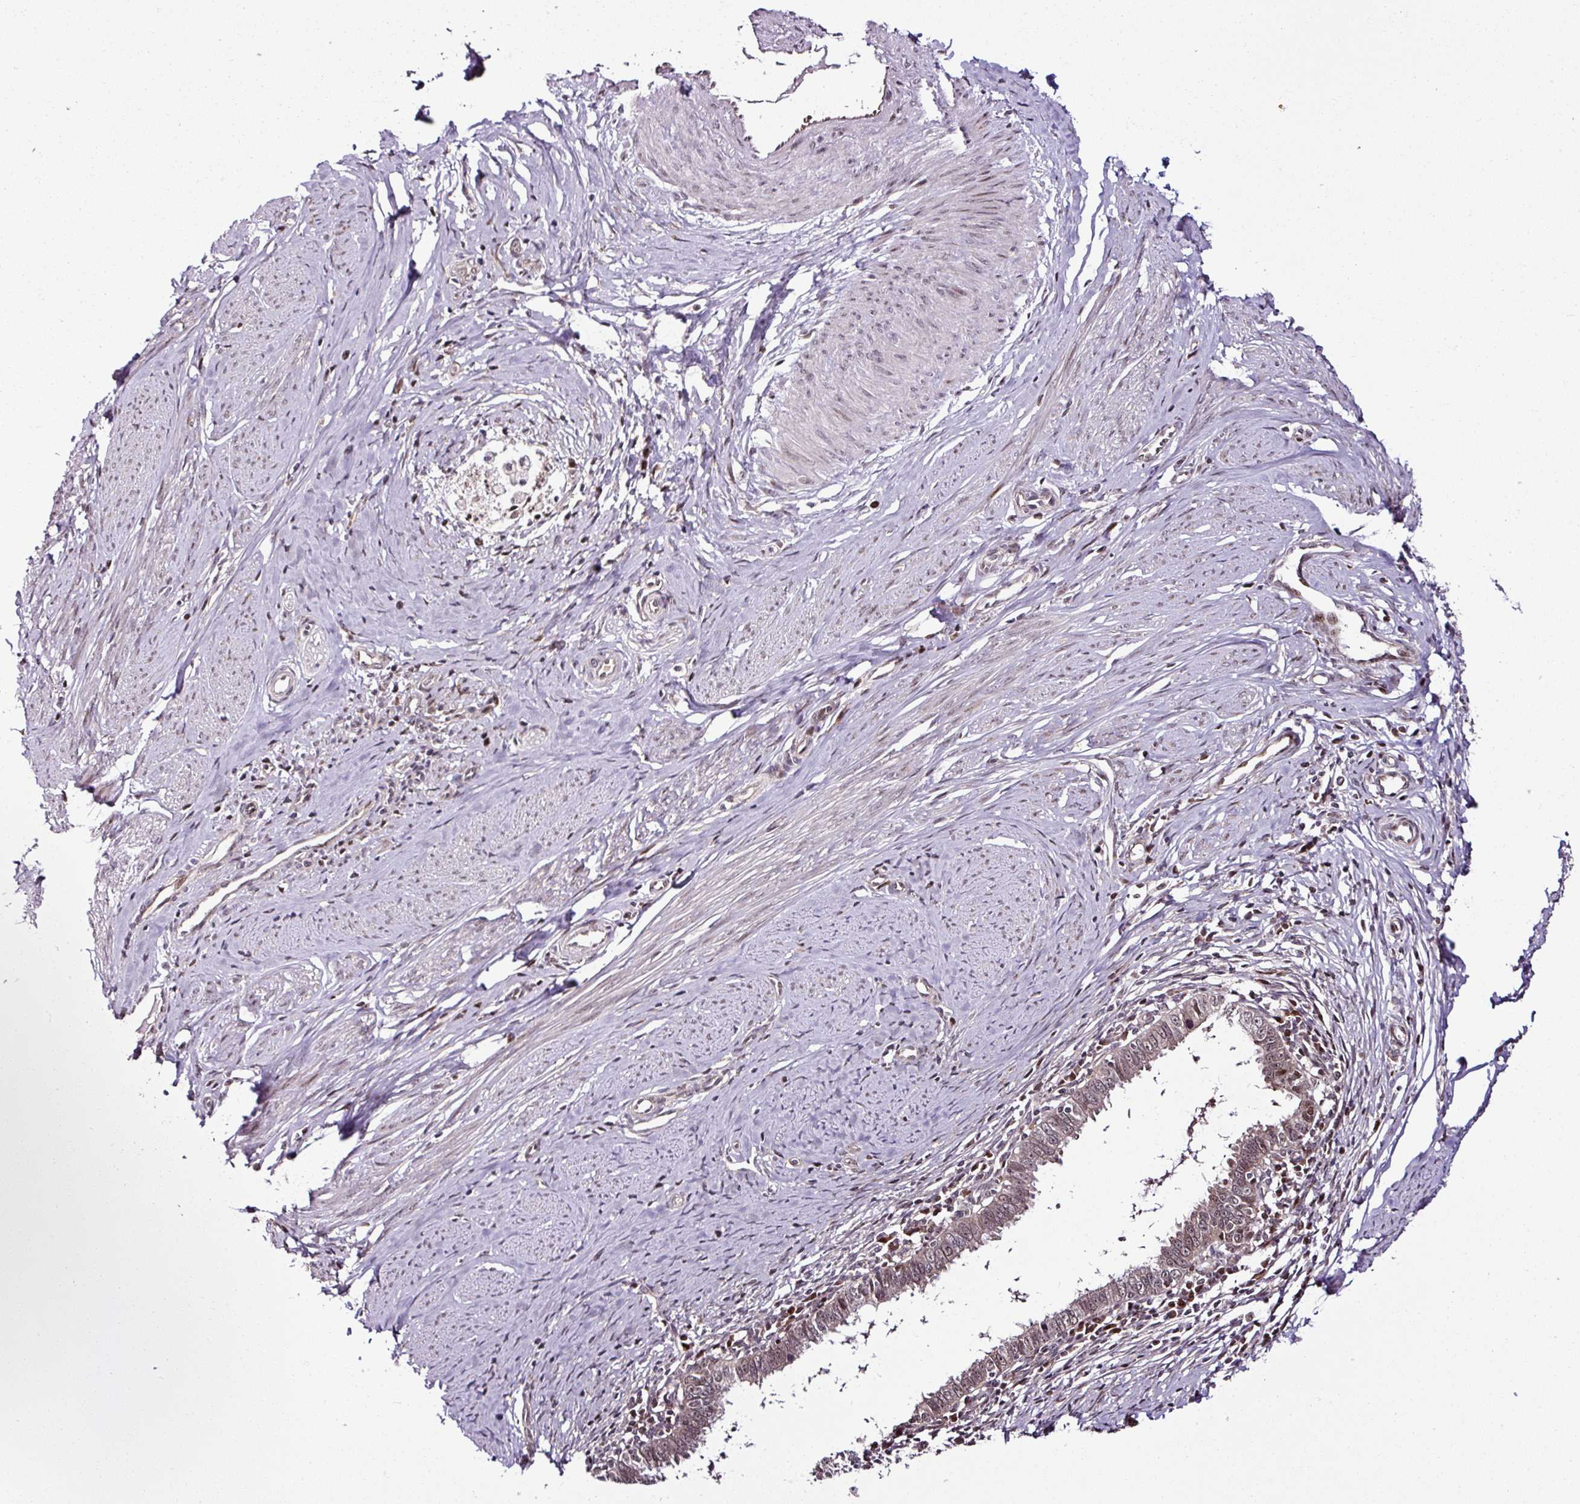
{"staining": {"intensity": "weak", "quantity": "<25%", "location": "nuclear"}, "tissue": "cervical cancer", "cell_type": "Tumor cells", "image_type": "cancer", "snomed": [{"axis": "morphology", "description": "Adenocarcinoma, NOS"}, {"axis": "topography", "description": "Cervix"}], "caption": "An immunohistochemistry (IHC) micrograph of adenocarcinoma (cervical) is shown. There is no staining in tumor cells of adenocarcinoma (cervical).", "gene": "COPRS", "patient": {"sex": "female", "age": 36}}